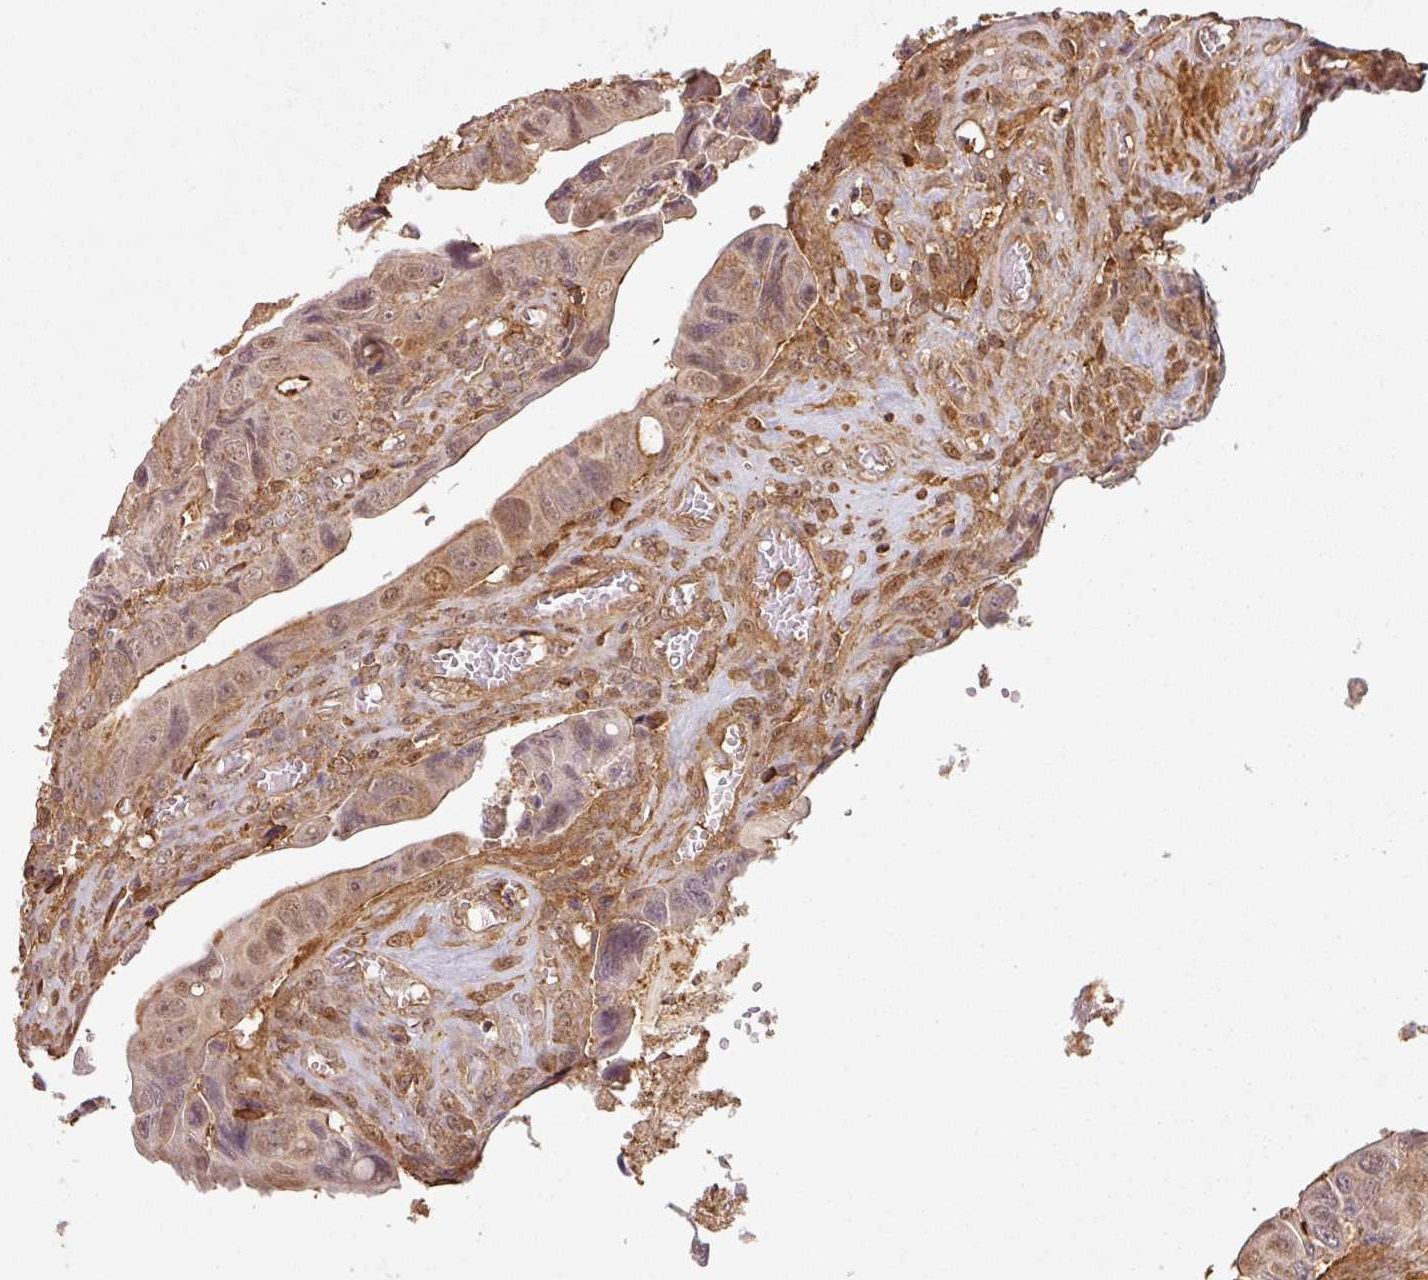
{"staining": {"intensity": "moderate", "quantity": ">75%", "location": "cytoplasmic/membranous,nuclear"}, "tissue": "colorectal cancer", "cell_type": "Tumor cells", "image_type": "cancer", "snomed": [{"axis": "morphology", "description": "Adenocarcinoma, NOS"}, {"axis": "topography", "description": "Rectum"}], "caption": "The image displays staining of colorectal adenocarcinoma, revealing moderate cytoplasmic/membranous and nuclear protein expression (brown color) within tumor cells.", "gene": "ZNF322", "patient": {"sex": "female", "age": 78}}